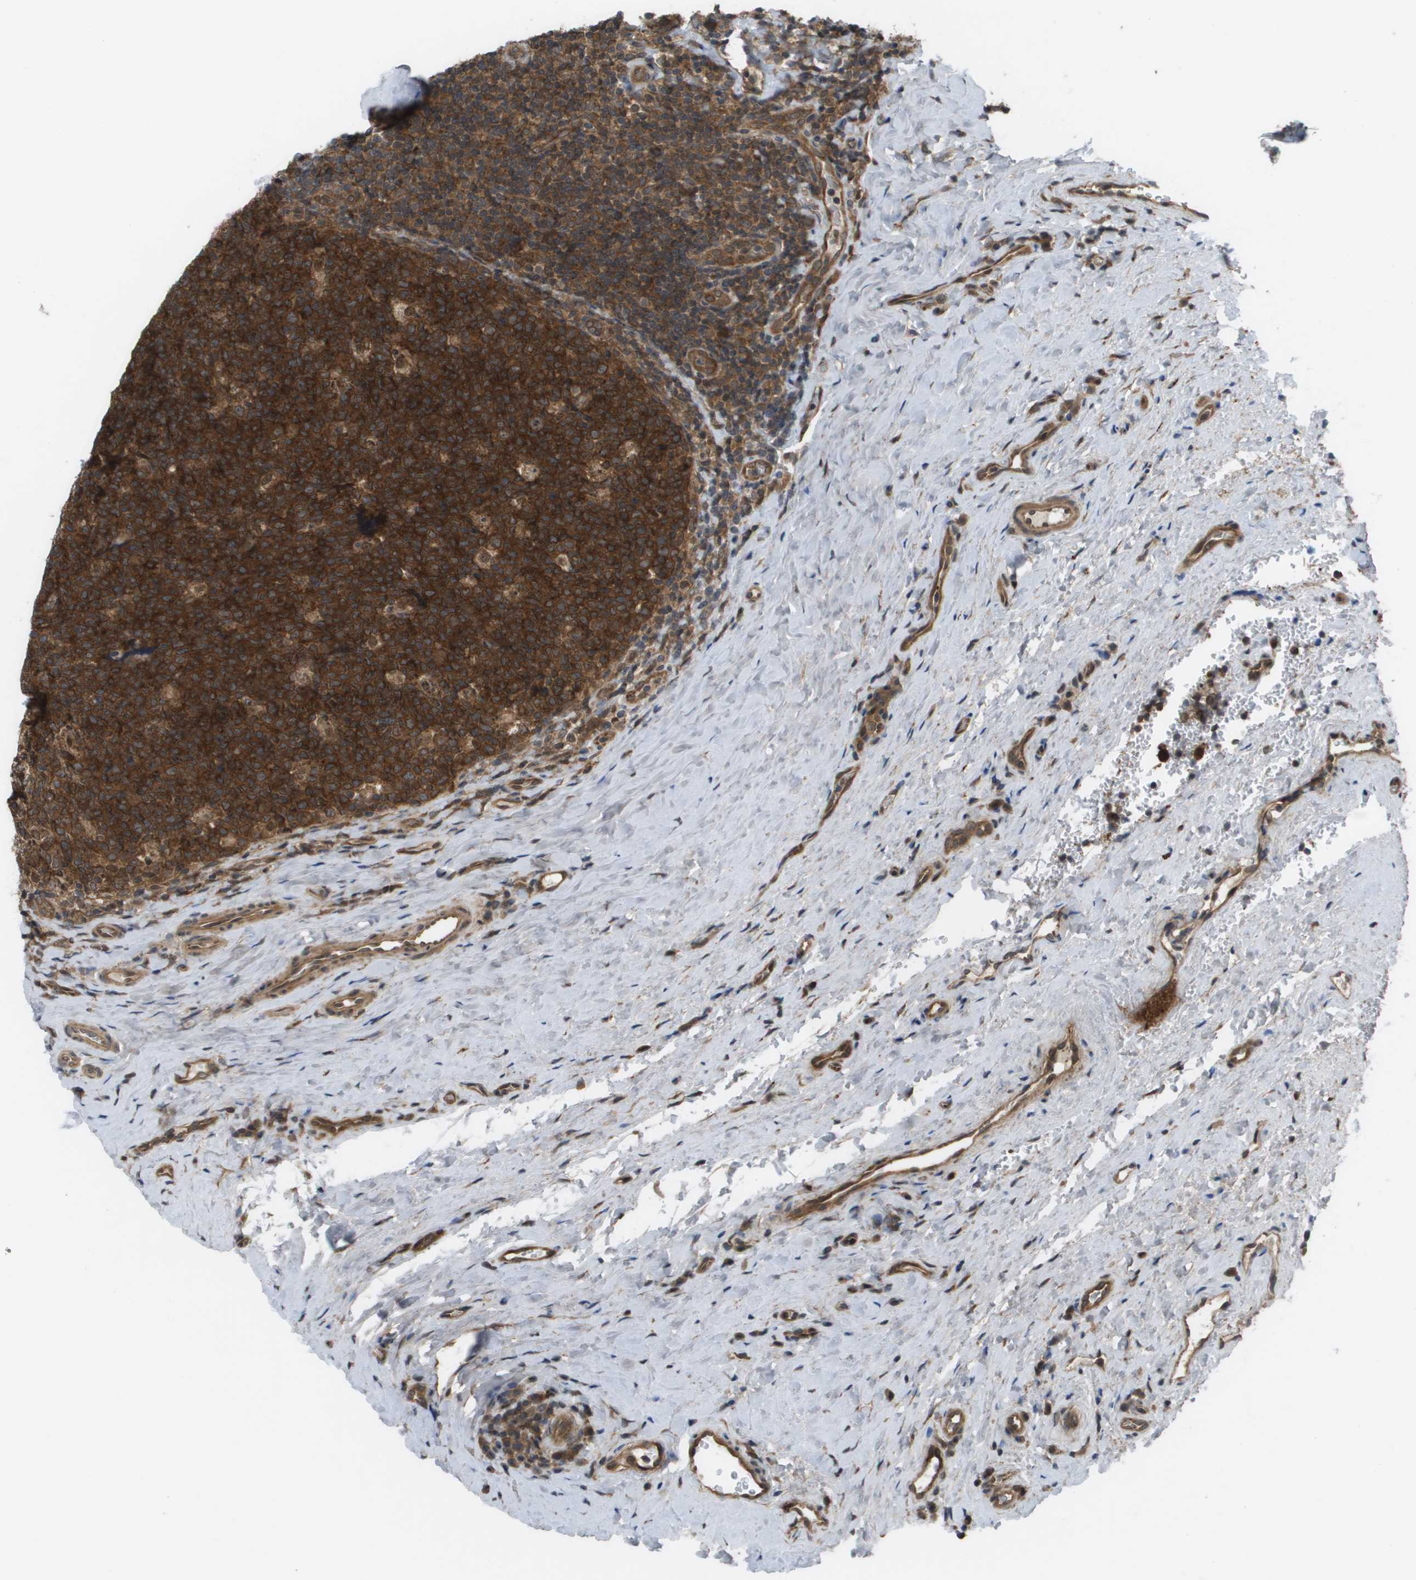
{"staining": {"intensity": "strong", "quantity": ">75%", "location": "cytoplasmic/membranous"}, "tissue": "tonsil", "cell_type": "Germinal center cells", "image_type": "normal", "snomed": [{"axis": "morphology", "description": "Normal tissue, NOS"}, {"axis": "topography", "description": "Tonsil"}], "caption": "Immunohistochemical staining of normal tonsil demonstrates high levels of strong cytoplasmic/membranous staining in approximately >75% of germinal center cells.", "gene": "CTPS2", "patient": {"sex": "male", "age": 17}}